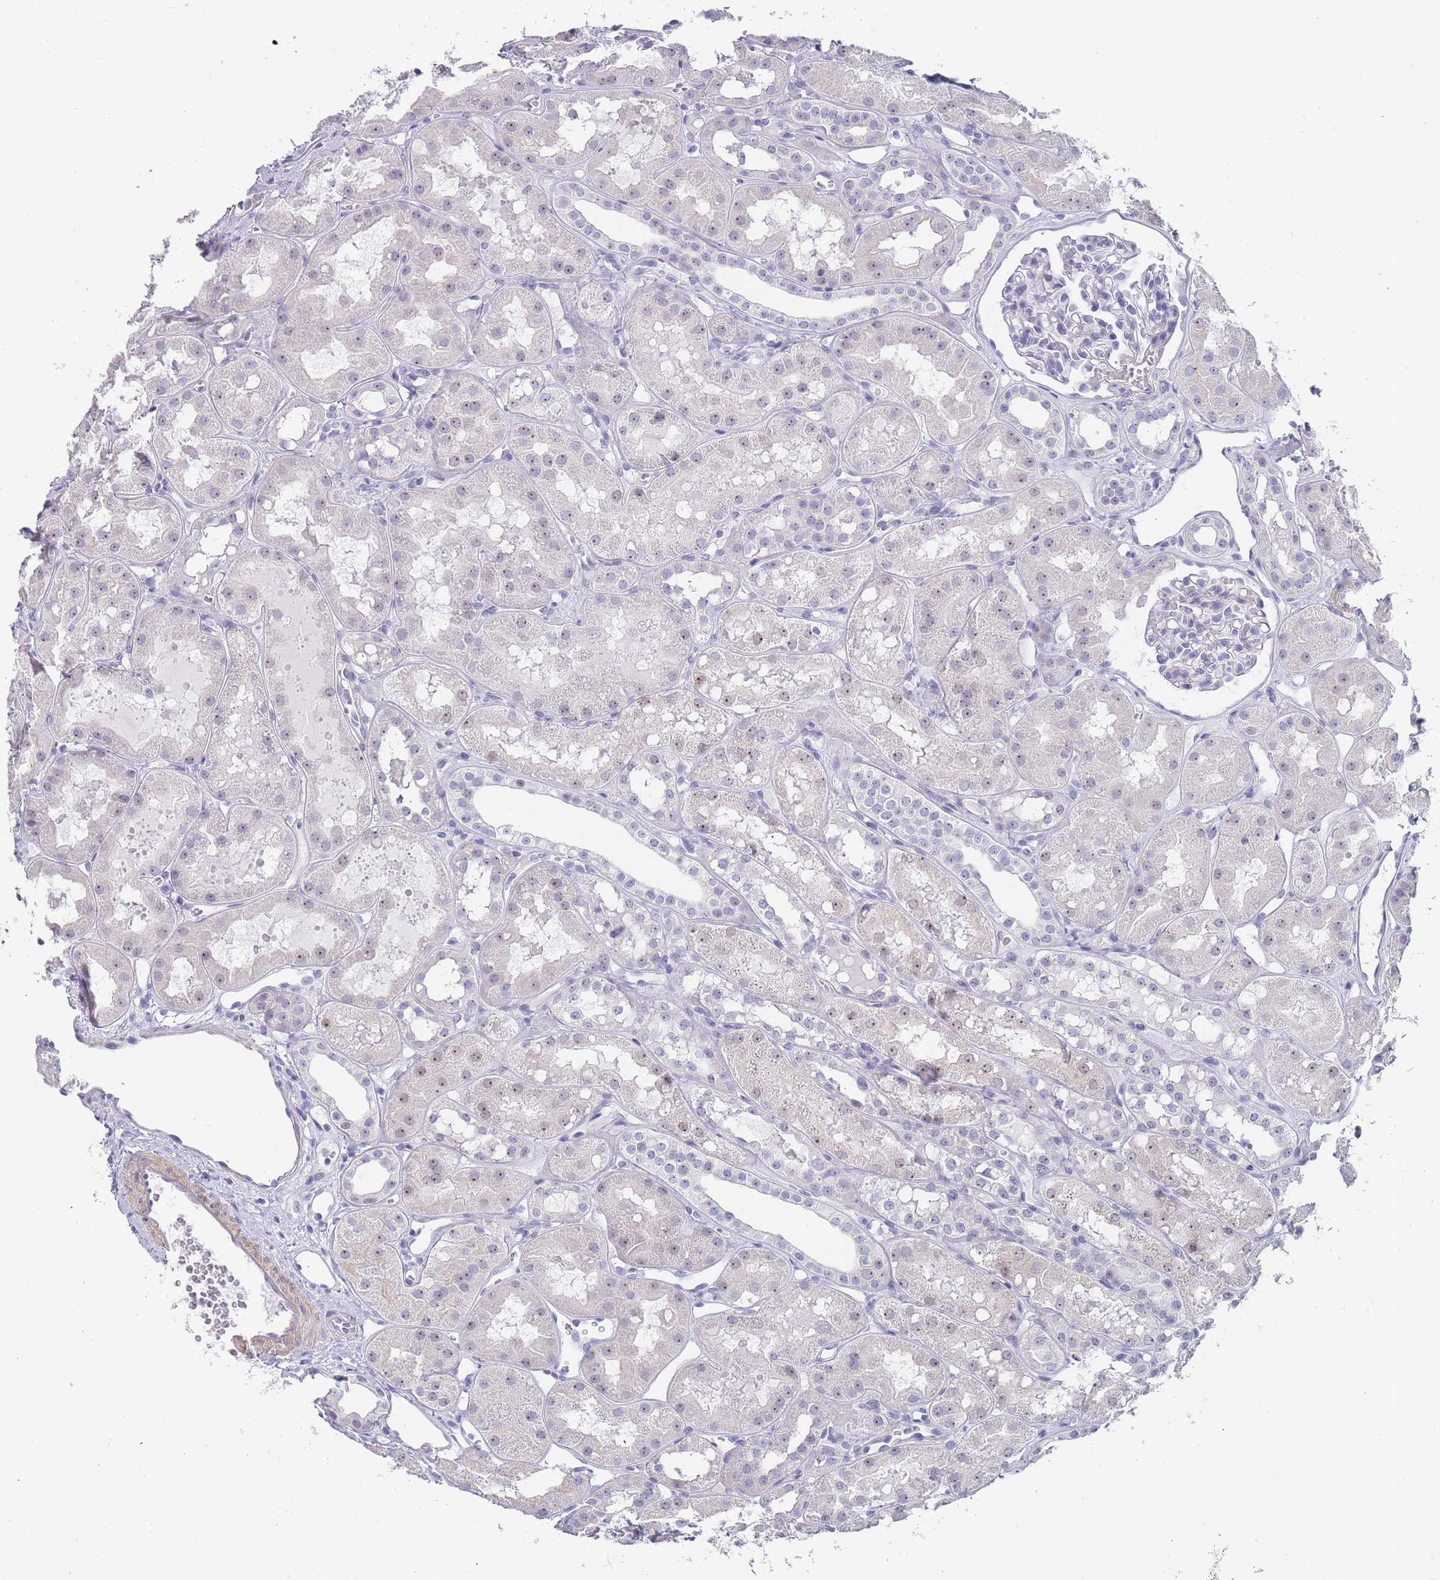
{"staining": {"intensity": "negative", "quantity": "none", "location": "none"}, "tissue": "kidney", "cell_type": "Cells in glomeruli", "image_type": "normal", "snomed": [{"axis": "morphology", "description": "Normal tissue, NOS"}, {"axis": "topography", "description": "Kidney"}], "caption": "Histopathology image shows no significant protein expression in cells in glomeruli of benign kidney.", "gene": "NOP14", "patient": {"sex": "male", "age": 16}}